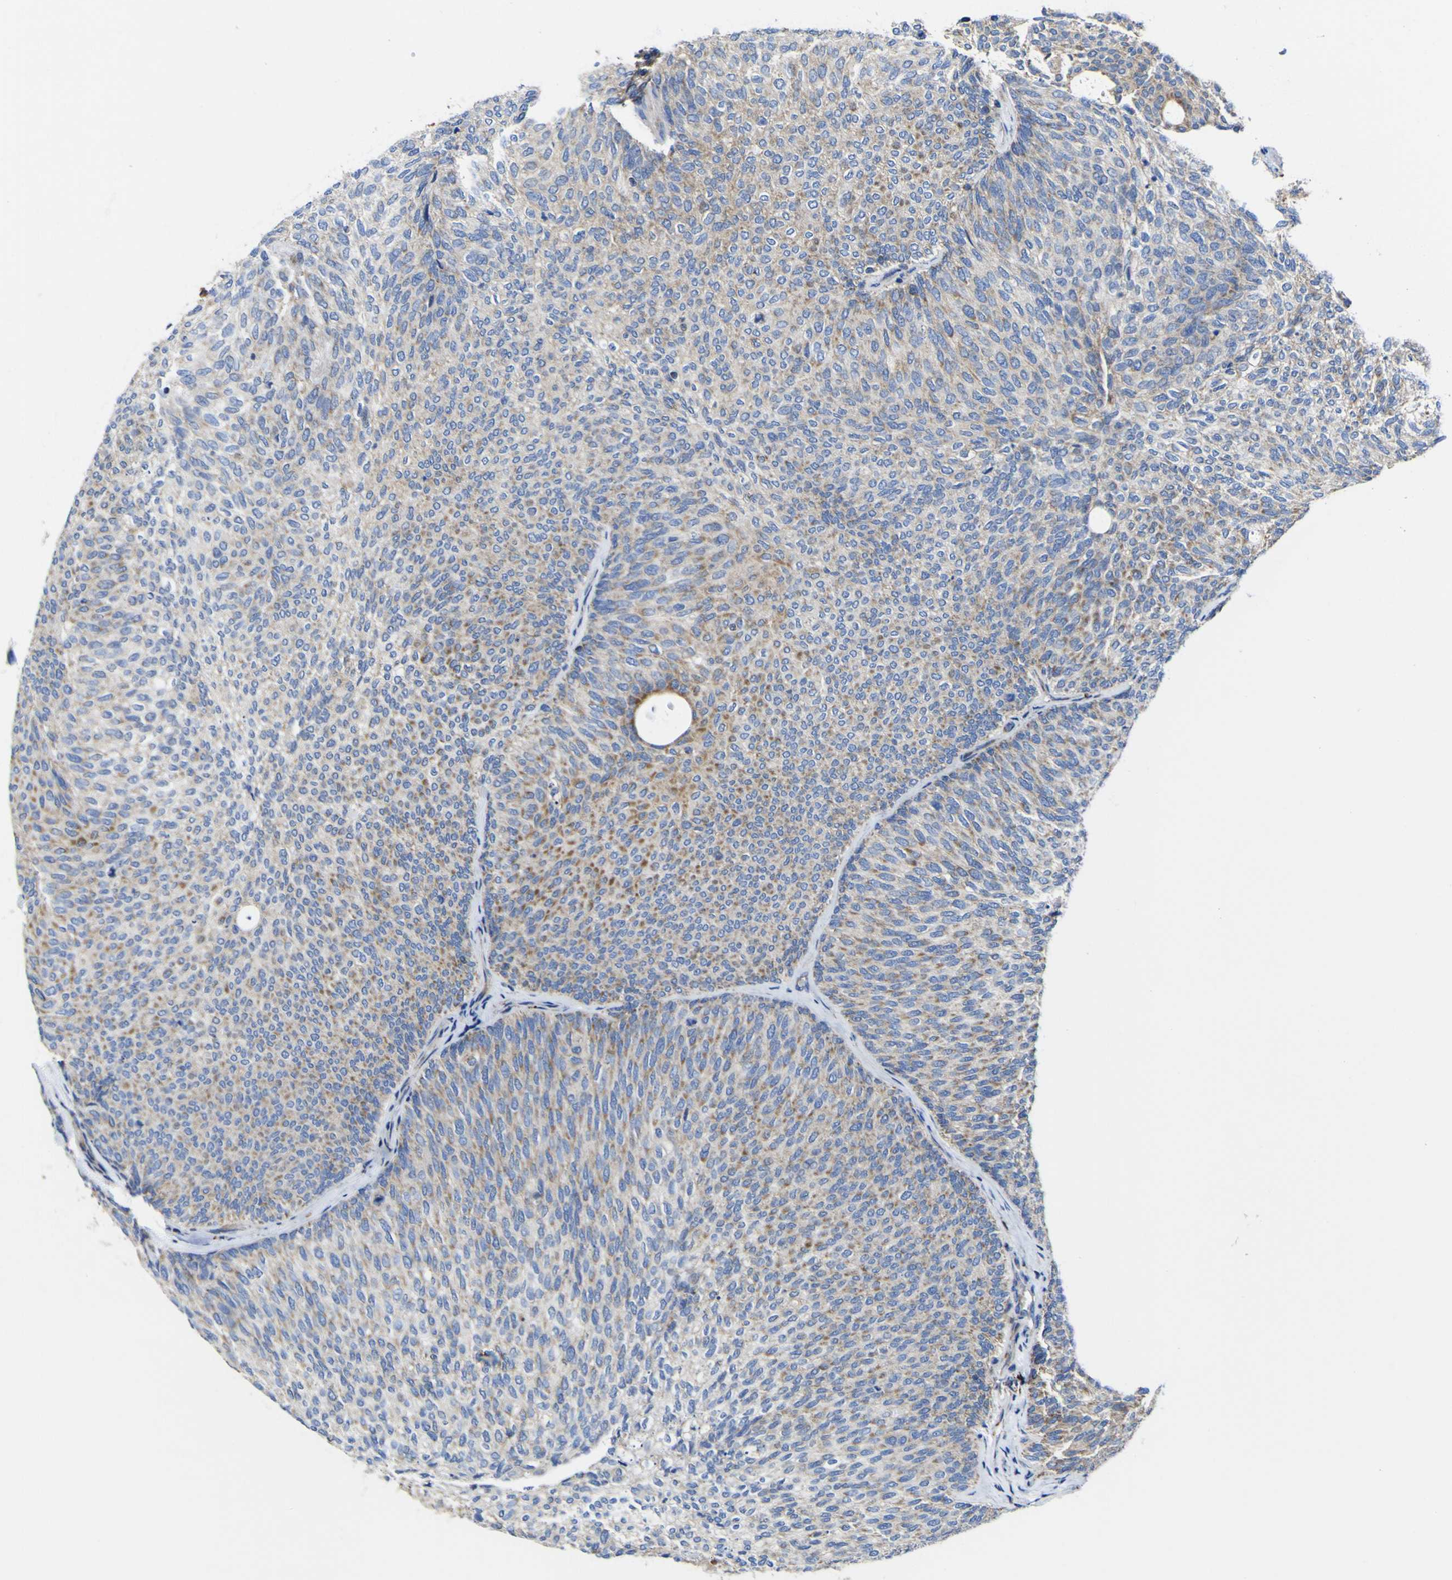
{"staining": {"intensity": "moderate", "quantity": "25%-75%", "location": "cytoplasmic/membranous"}, "tissue": "urothelial cancer", "cell_type": "Tumor cells", "image_type": "cancer", "snomed": [{"axis": "morphology", "description": "Urothelial carcinoma, Low grade"}, {"axis": "topography", "description": "Urinary bladder"}], "caption": "Immunohistochemistry (DAB (3,3'-diaminobenzidine)) staining of urothelial carcinoma (low-grade) displays moderate cytoplasmic/membranous protein positivity in approximately 25%-75% of tumor cells.", "gene": "CCDC90B", "patient": {"sex": "female", "age": 79}}